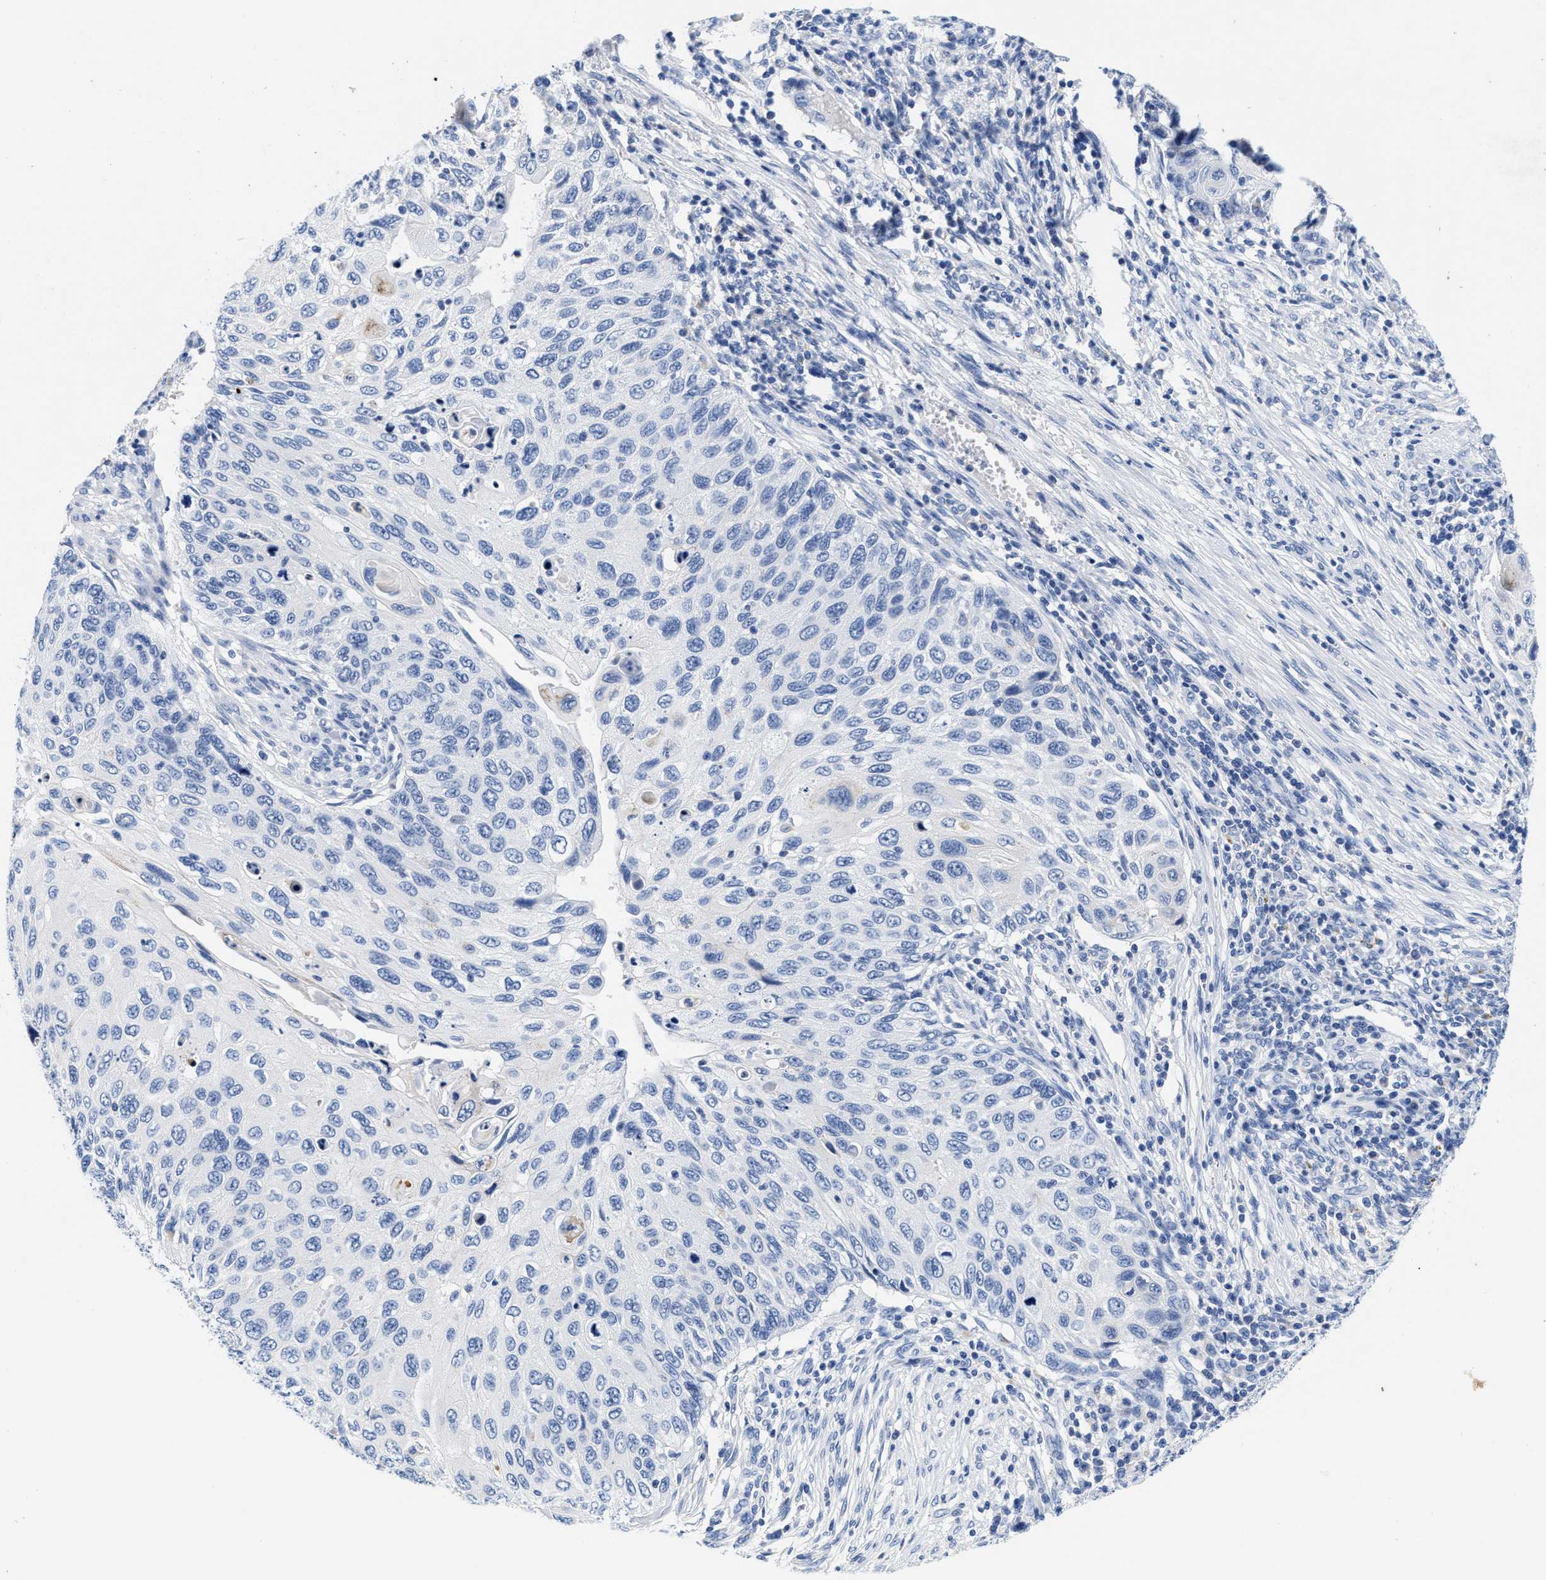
{"staining": {"intensity": "negative", "quantity": "none", "location": "none"}, "tissue": "cervical cancer", "cell_type": "Tumor cells", "image_type": "cancer", "snomed": [{"axis": "morphology", "description": "Squamous cell carcinoma, NOS"}, {"axis": "topography", "description": "Cervix"}], "caption": "A high-resolution micrograph shows IHC staining of squamous cell carcinoma (cervical), which shows no significant staining in tumor cells.", "gene": "TTC3", "patient": {"sex": "female", "age": 70}}